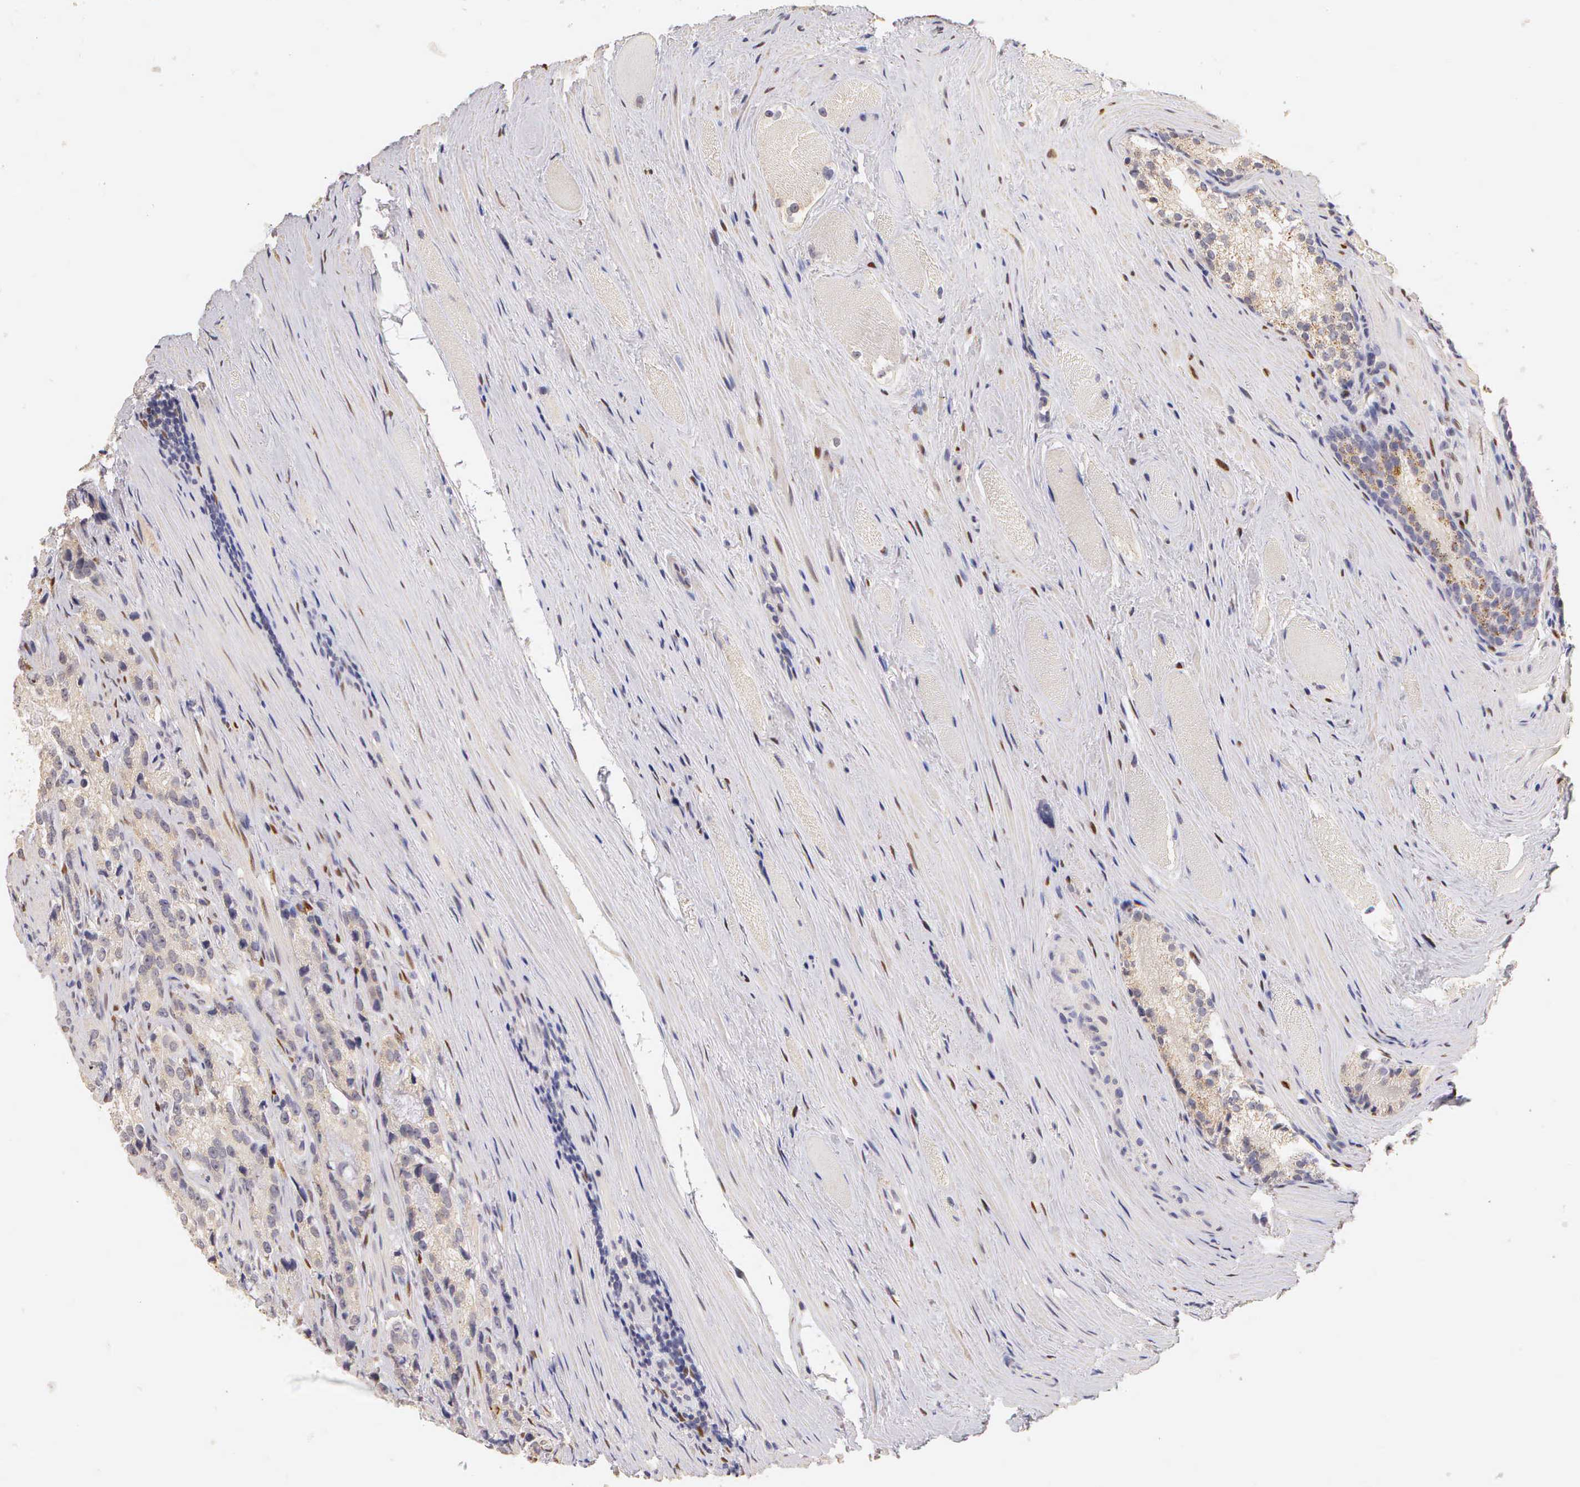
{"staining": {"intensity": "weak", "quantity": "<25%", "location": "cytoplasmic/membranous"}, "tissue": "prostate cancer", "cell_type": "Tumor cells", "image_type": "cancer", "snomed": [{"axis": "morphology", "description": "Adenocarcinoma, Medium grade"}, {"axis": "topography", "description": "Prostate"}], "caption": "Immunohistochemistry (IHC) of human adenocarcinoma (medium-grade) (prostate) reveals no staining in tumor cells.", "gene": "ESR1", "patient": {"sex": "male", "age": 72}}